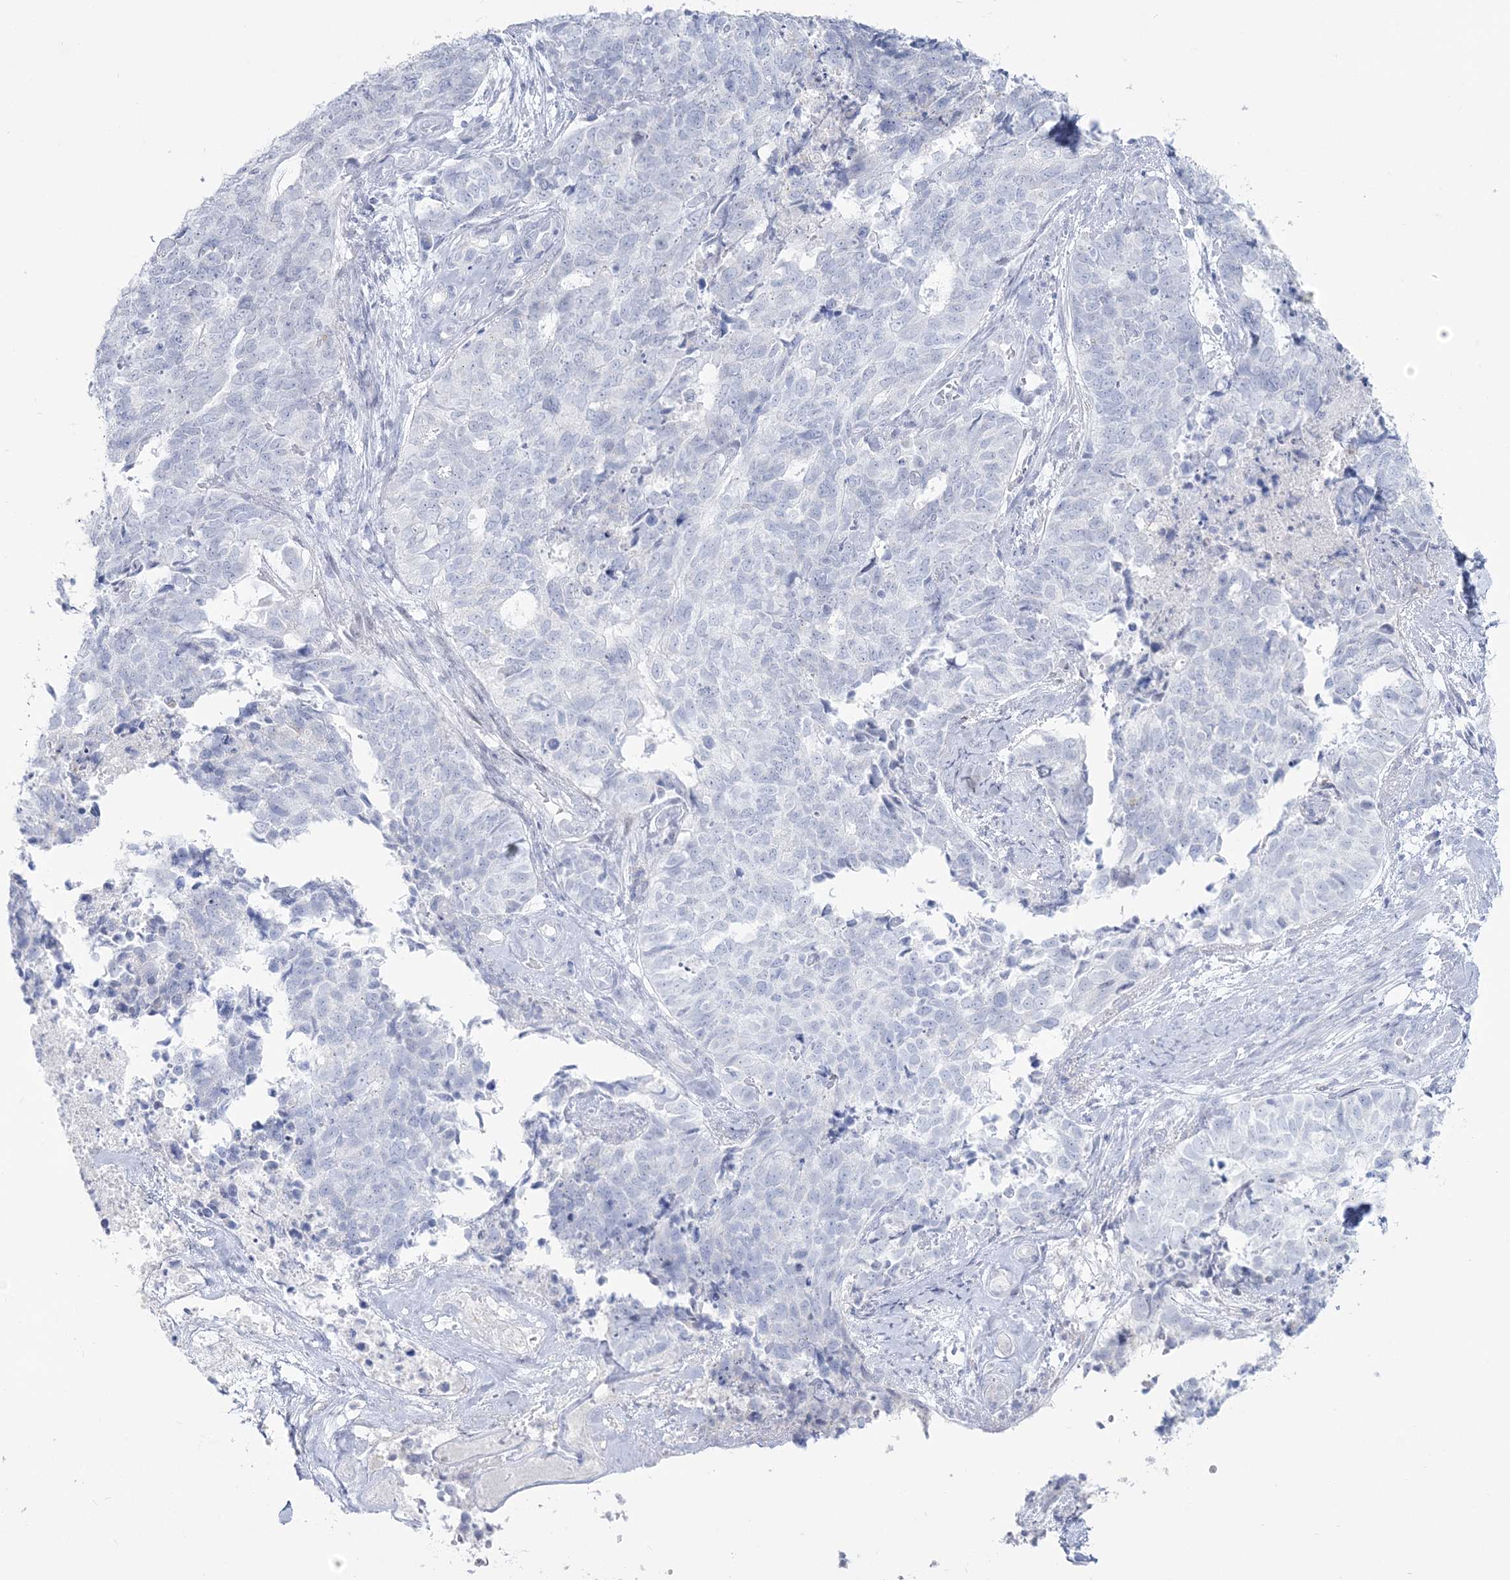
{"staining": {"intensity": "negative", "quantity": "none", "location": "none"}, "tissue": "cervical cancer", "cell_type": "Tumor cells", "image_type": "cancer", "snomed": [{"axis": "morphology", "description": "Squamous cell carcinoma, NOS"}, {"axis": "topography", "description": "Cervix"}], "caption": "IHC of cervical squamous cell carcinoma shows no staining in tumor cells. (Immunohistochemistry, brightfield microscopy, high magnification).", "gene": "ZNF843", "patient": {"sex": "female", "age": 63}}